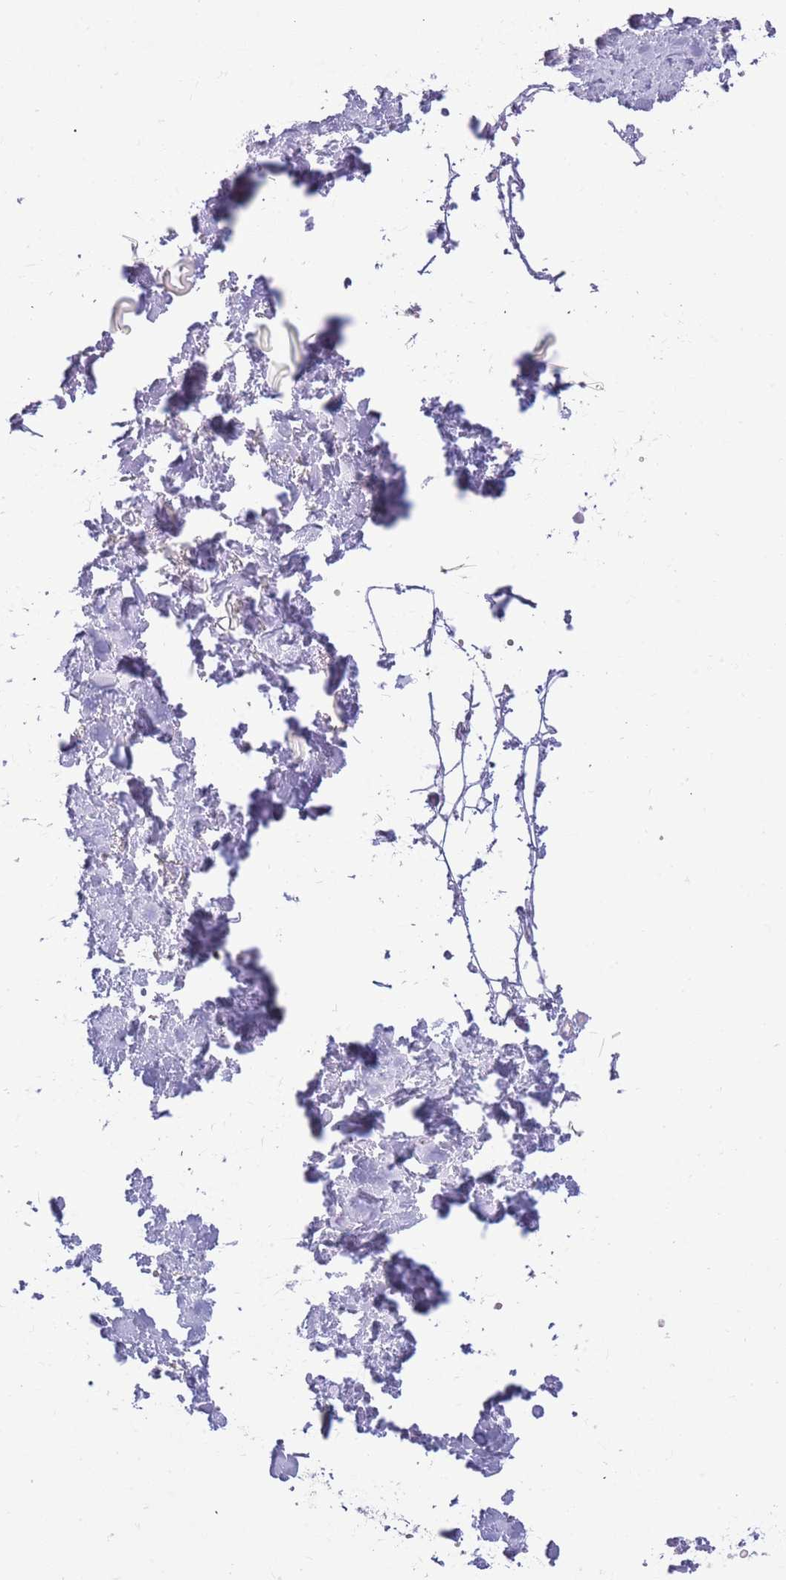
{"staining": {"intensity": "negative", "quantity": "none", "location": "none"}, "tissue": "adipose tissue", "cell_type": "Adipocytes", "image_type": "normal", "snomed": [{"axis": "morphology", "description": "Normal tissue, NOS"}, {"axis": "topography", "description": "Salivary gland"}, {"axis": "topography", "description": "Peripheral nerve tissue"}], "caption": "Immunohistochemistry (IHC) of normal adipose tissue displays no staining in adipocytes.", "gene": "PRR23A", "patient": {"sex": "male", "age": 38}}